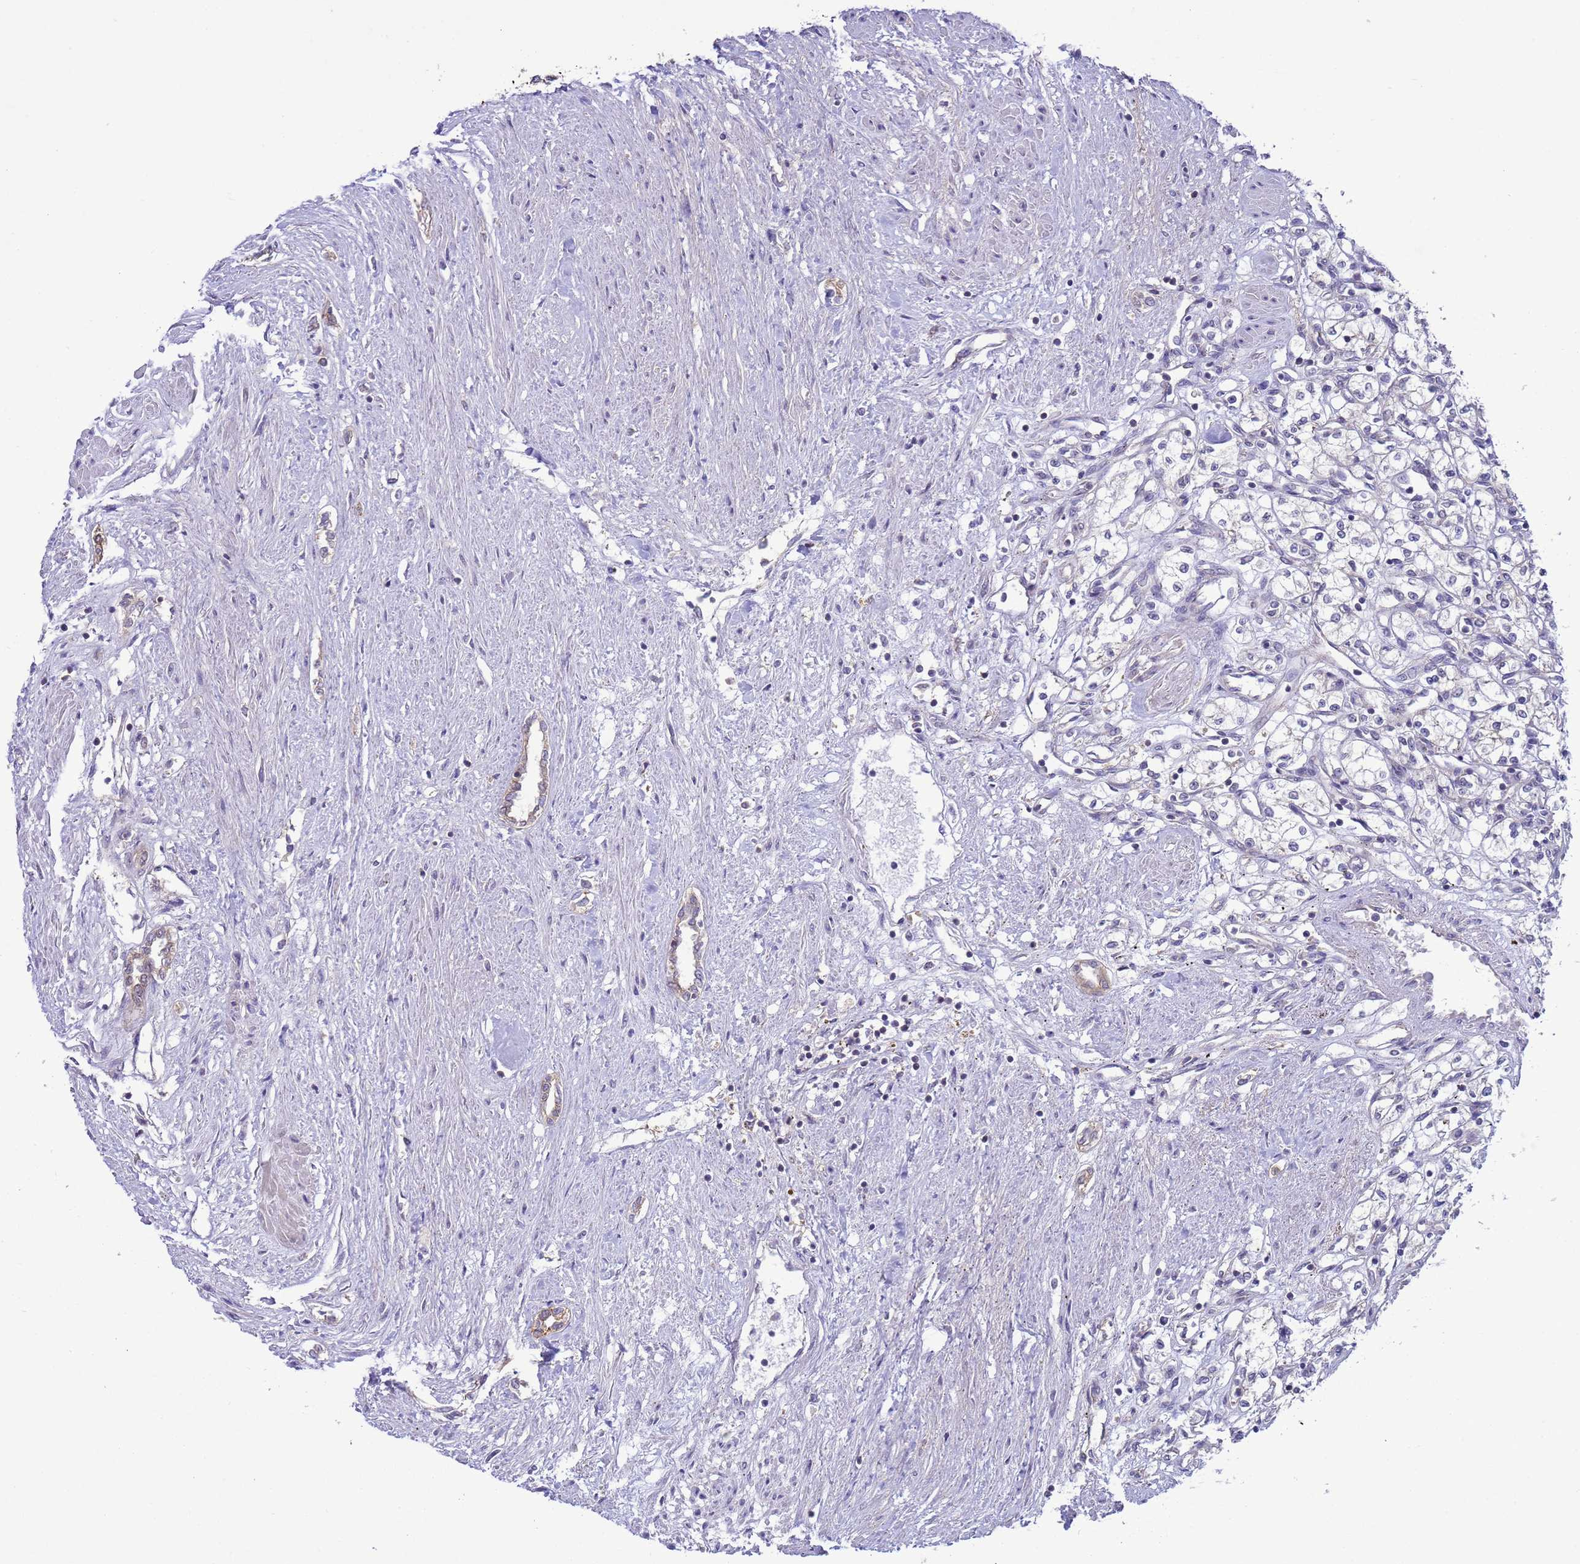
{"staining": {"intensity": "negative", "quantity": "none", "location": "none"}, "tissue": "renal cancer", "cell_type": "Tumor cells", "image_type": "cancer", "snomed": [{"axis": "morphology", "description": "Adenocarcinoma, NOS"}, {"axis": "topography", "description": "Kidney"}], "caption": "IHC micrograph of renal cancer (adenocarcinoma) stained for a protein (brown), which shows no positivity in tumor cells. The staining was performed using DAB (3,3'-diaminobenzidine) to visualize the protein expression in brown, while the nuclei were stained in blue with hematoxylin (Magnification: 20x).", "gene": "GJA10", "patient": {"sex": "male", "age": 59}}